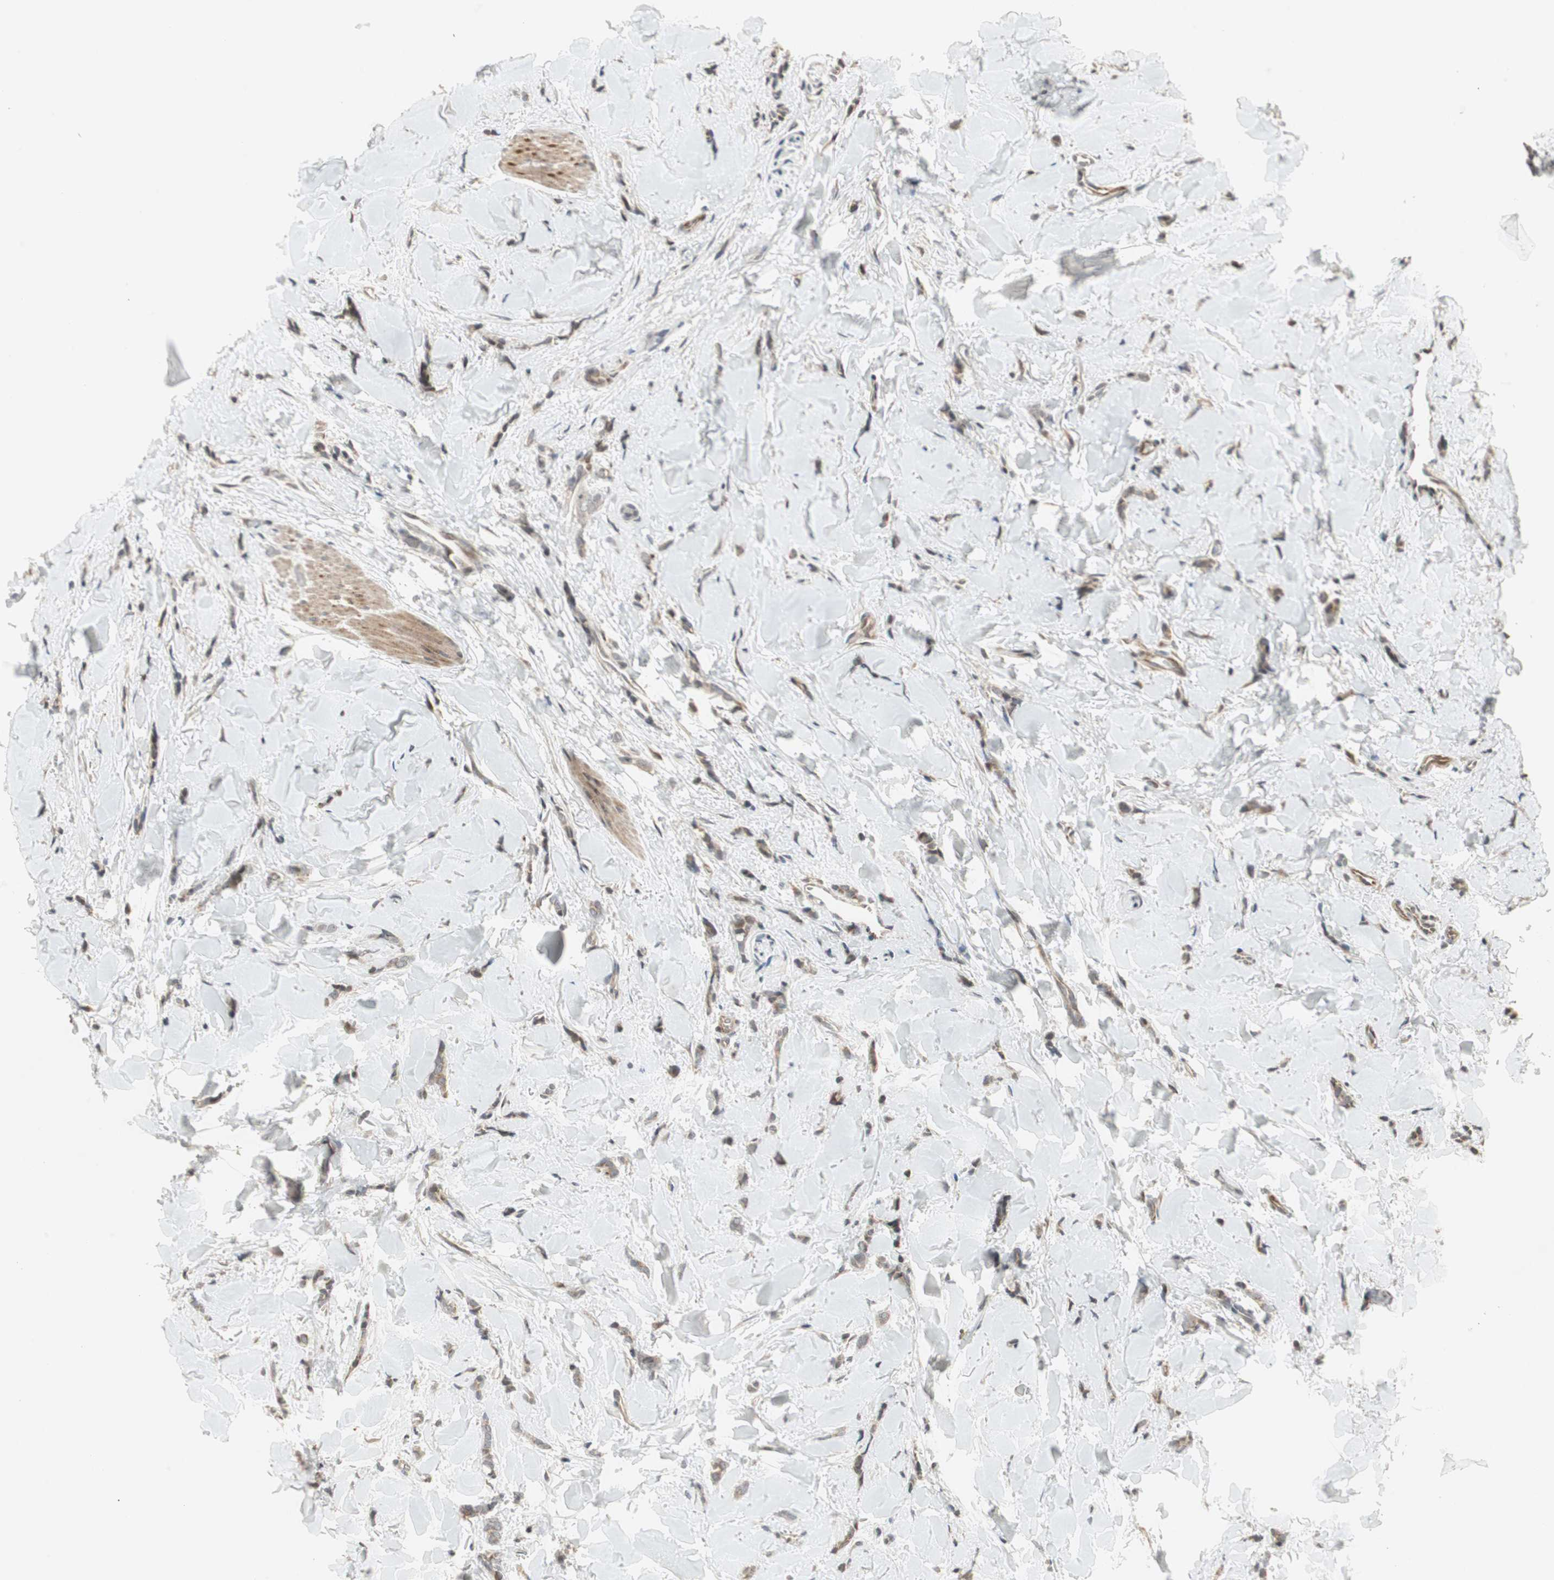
{"staining": {"intensity": "weak", "quantity": "25%-75%", "location": "cytoplasmic/membranous"}, "tissue": "breast cancer", "cell_type": "Tumor cells", "image_type": "cancer", "snomed": [{"axis": "morphology", "description": "Lobular carcinoma"}, {"axis": "topography", "description": "Skin"}, {"axis": "topography", "description": "Breast"}], "caption": "Lobular carcinoma (breast) was stained to show a protein in brown. There is low levels of weak cytoplasmic/membranous expression in approximately 25%-75% of tumor cells.", "gene": "SNX4", "patient": {"sex": "female", "age": 46}}